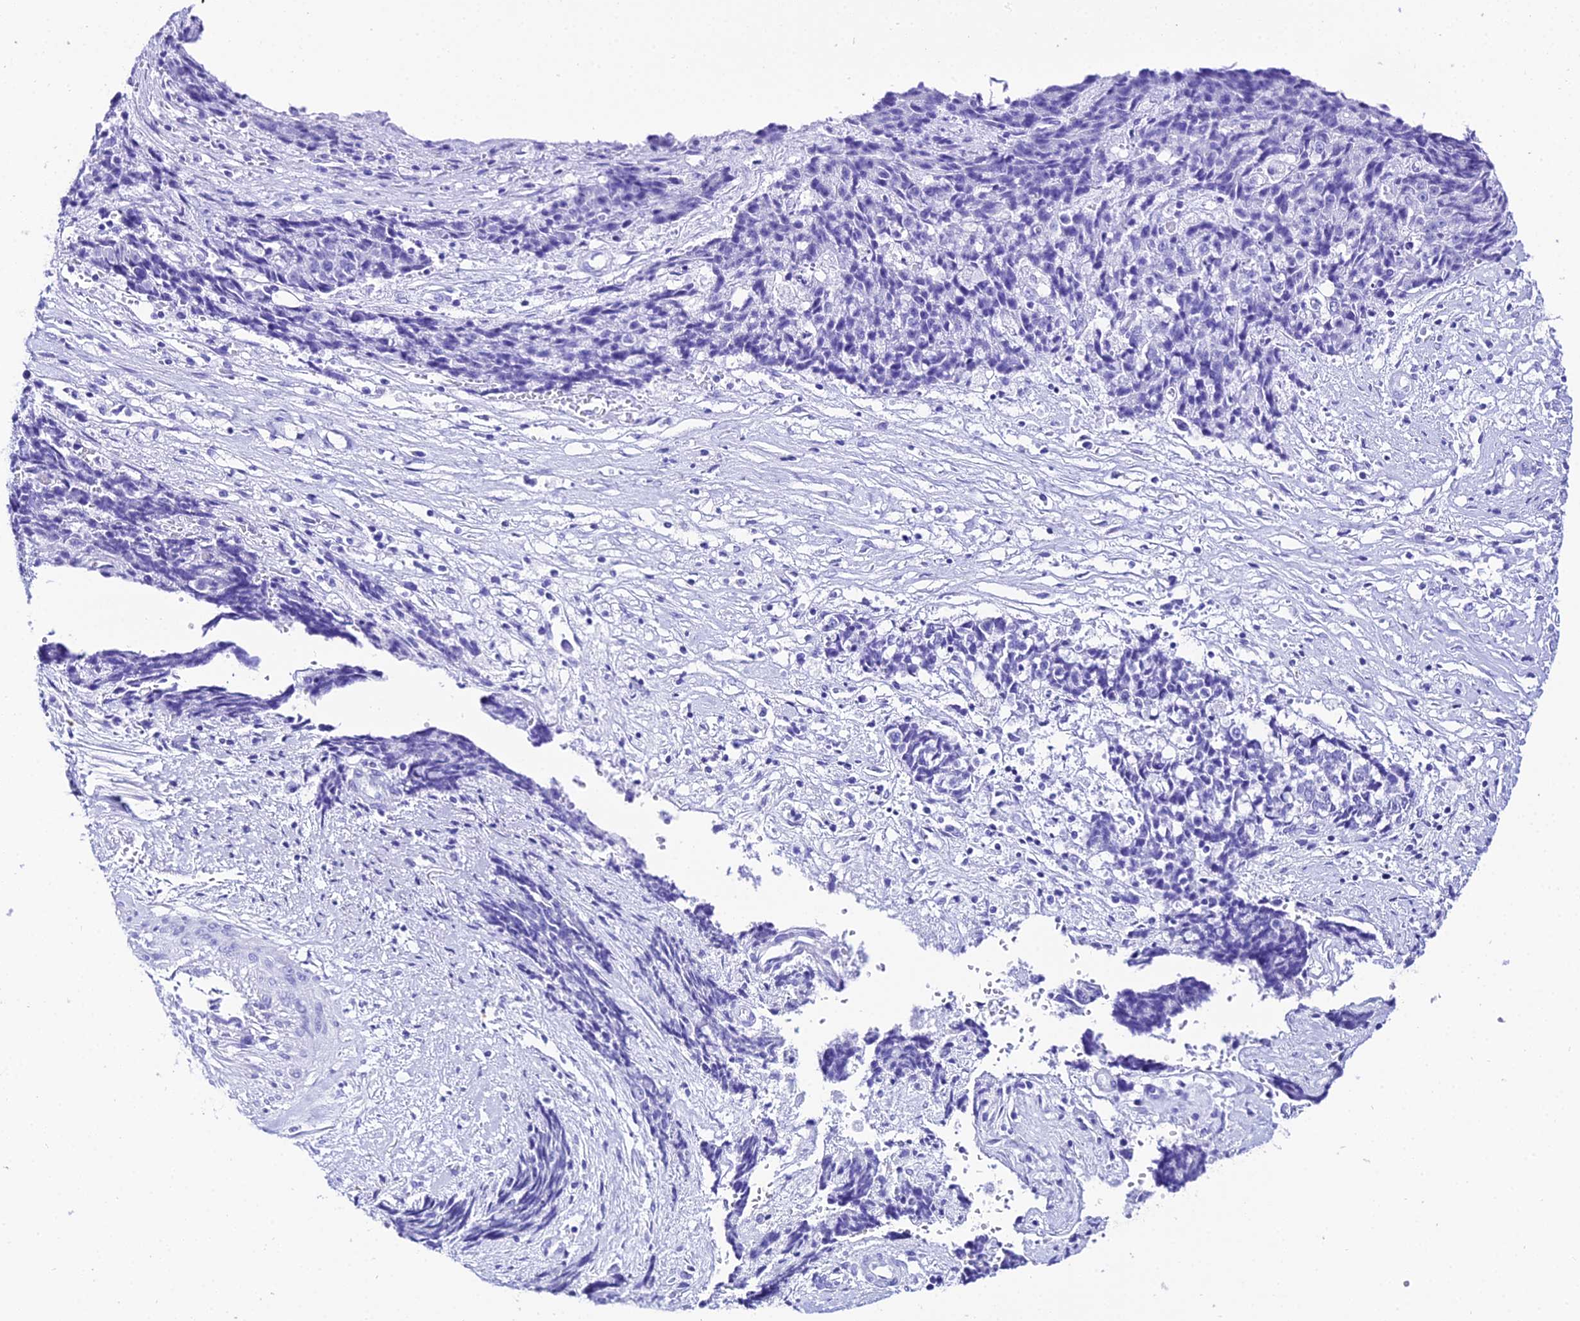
{"staining": {"intensity": "negative", "quantity": "none", "location": "none"}, "tissue": "ovarian cancer", "cell_type": "Tumor cells", "image_type": "cancer", "snomed": [{"axis": "morphology", "description": "Carcinoma, endometroid"}, {"axis": "topography", "description": "Ovary"}], "caption": "Tumor cells show no significant expression in endometroid carcinoma (ovarian). (DAB (3,3'-diaminobenzidine) immunohistochemistry (IHC), high magnification).", "gene": "TRMT44", "patient": {"sex": "female", "age": 42}}